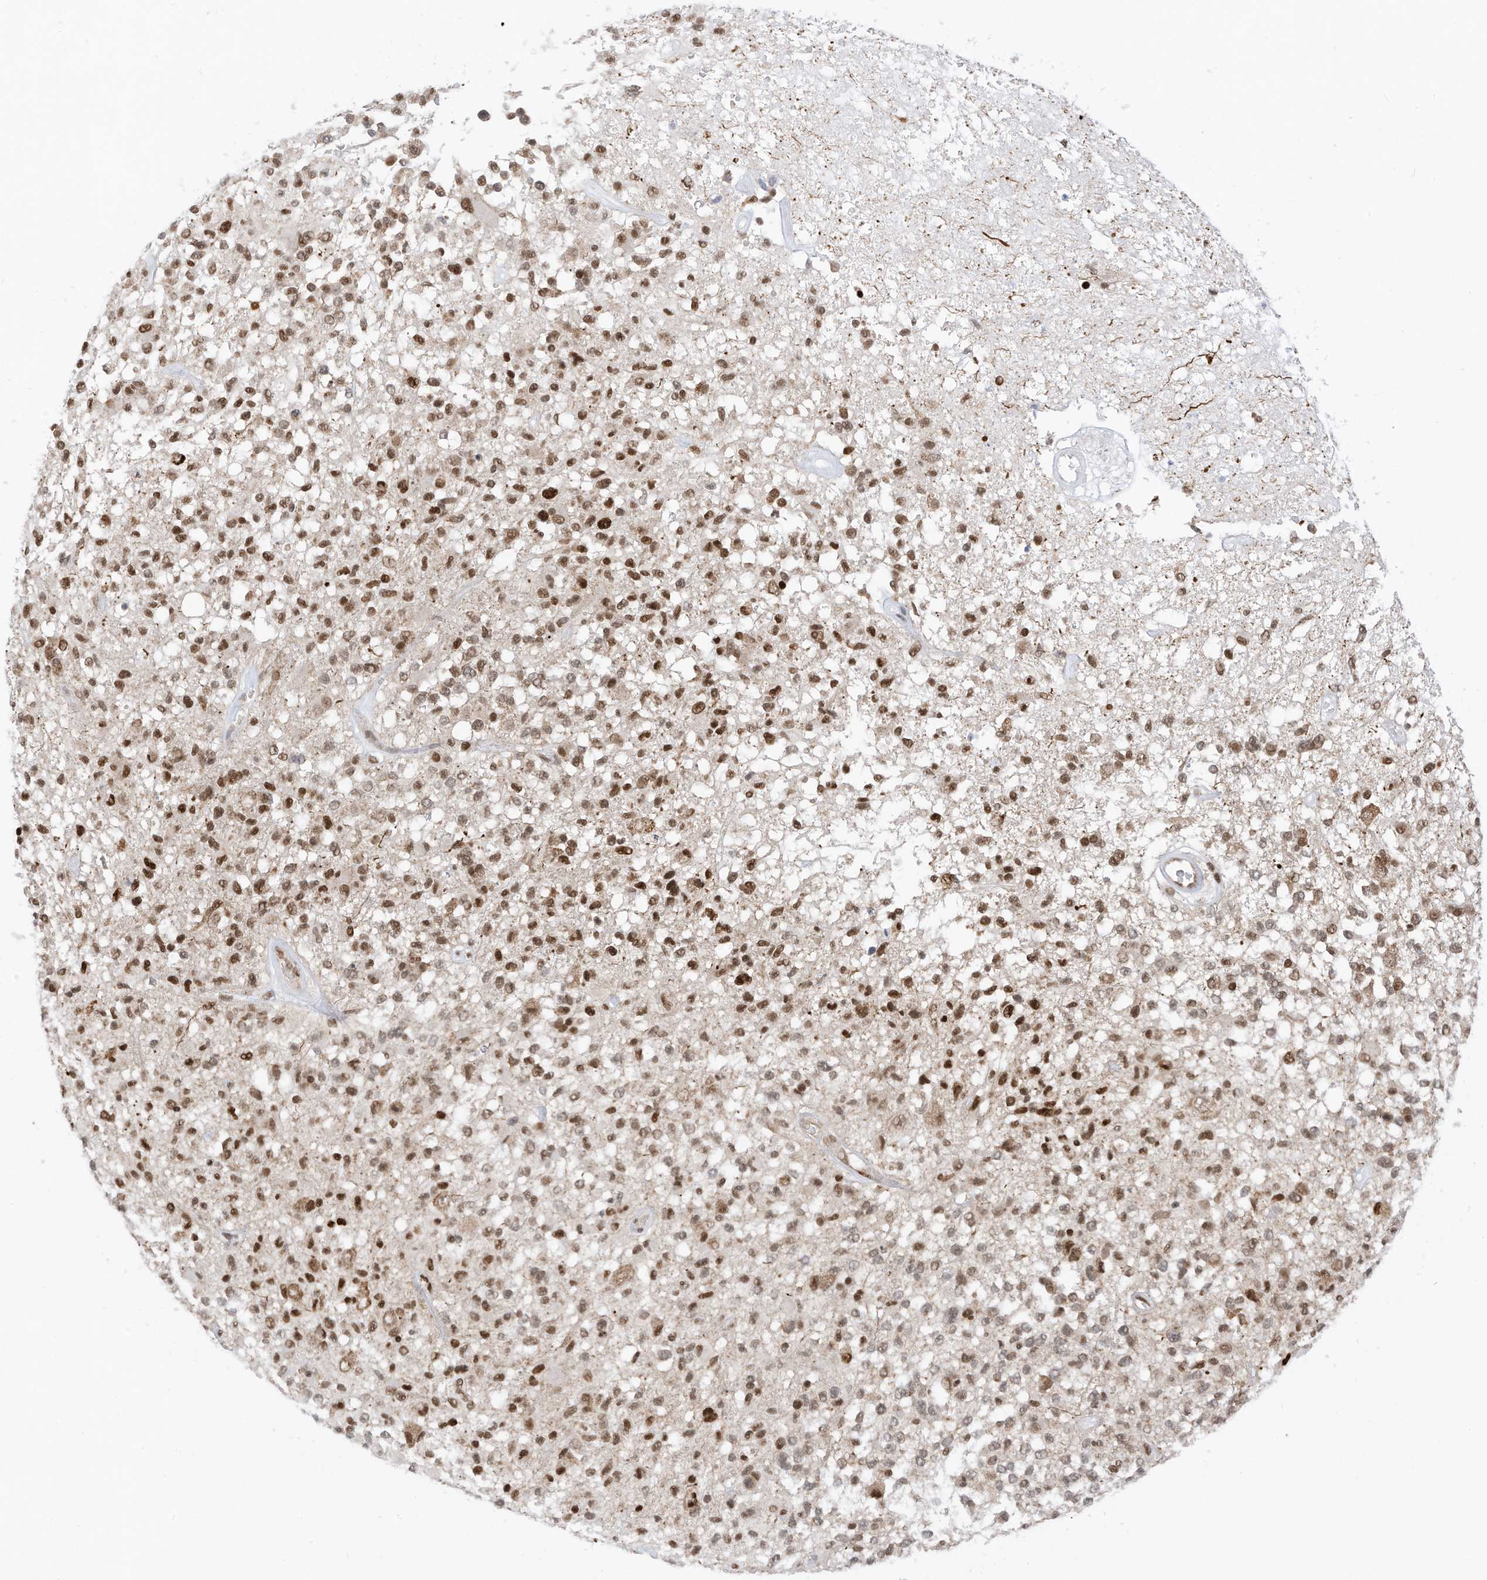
{"staining": {"intensity": "moderate", "quantity": ">75%", "location": "nuclear"}, "tissue": "glioma", "cell_type": "Tumor cells", "image_type": "cancer", "snomed": [{"axis": "morphology", "description": "Glioma, malignant, High grade"}, {"axis": "morphology", "description": "Glioblastoma, NOS"}, {"axis": "topography", "description": "Brain"}], "caption": "A high-resolution micrograph shows IHC staining of glioma, which exhibits moderate nuclear positivity in approximately >75% of tumor cells. (DAB (3,3'-diaminobenzidine) IHC with brightfield microscopy, high magnification).", "gene": "AURKAIP1", "patient": {"sex": "male", "age": 60}}